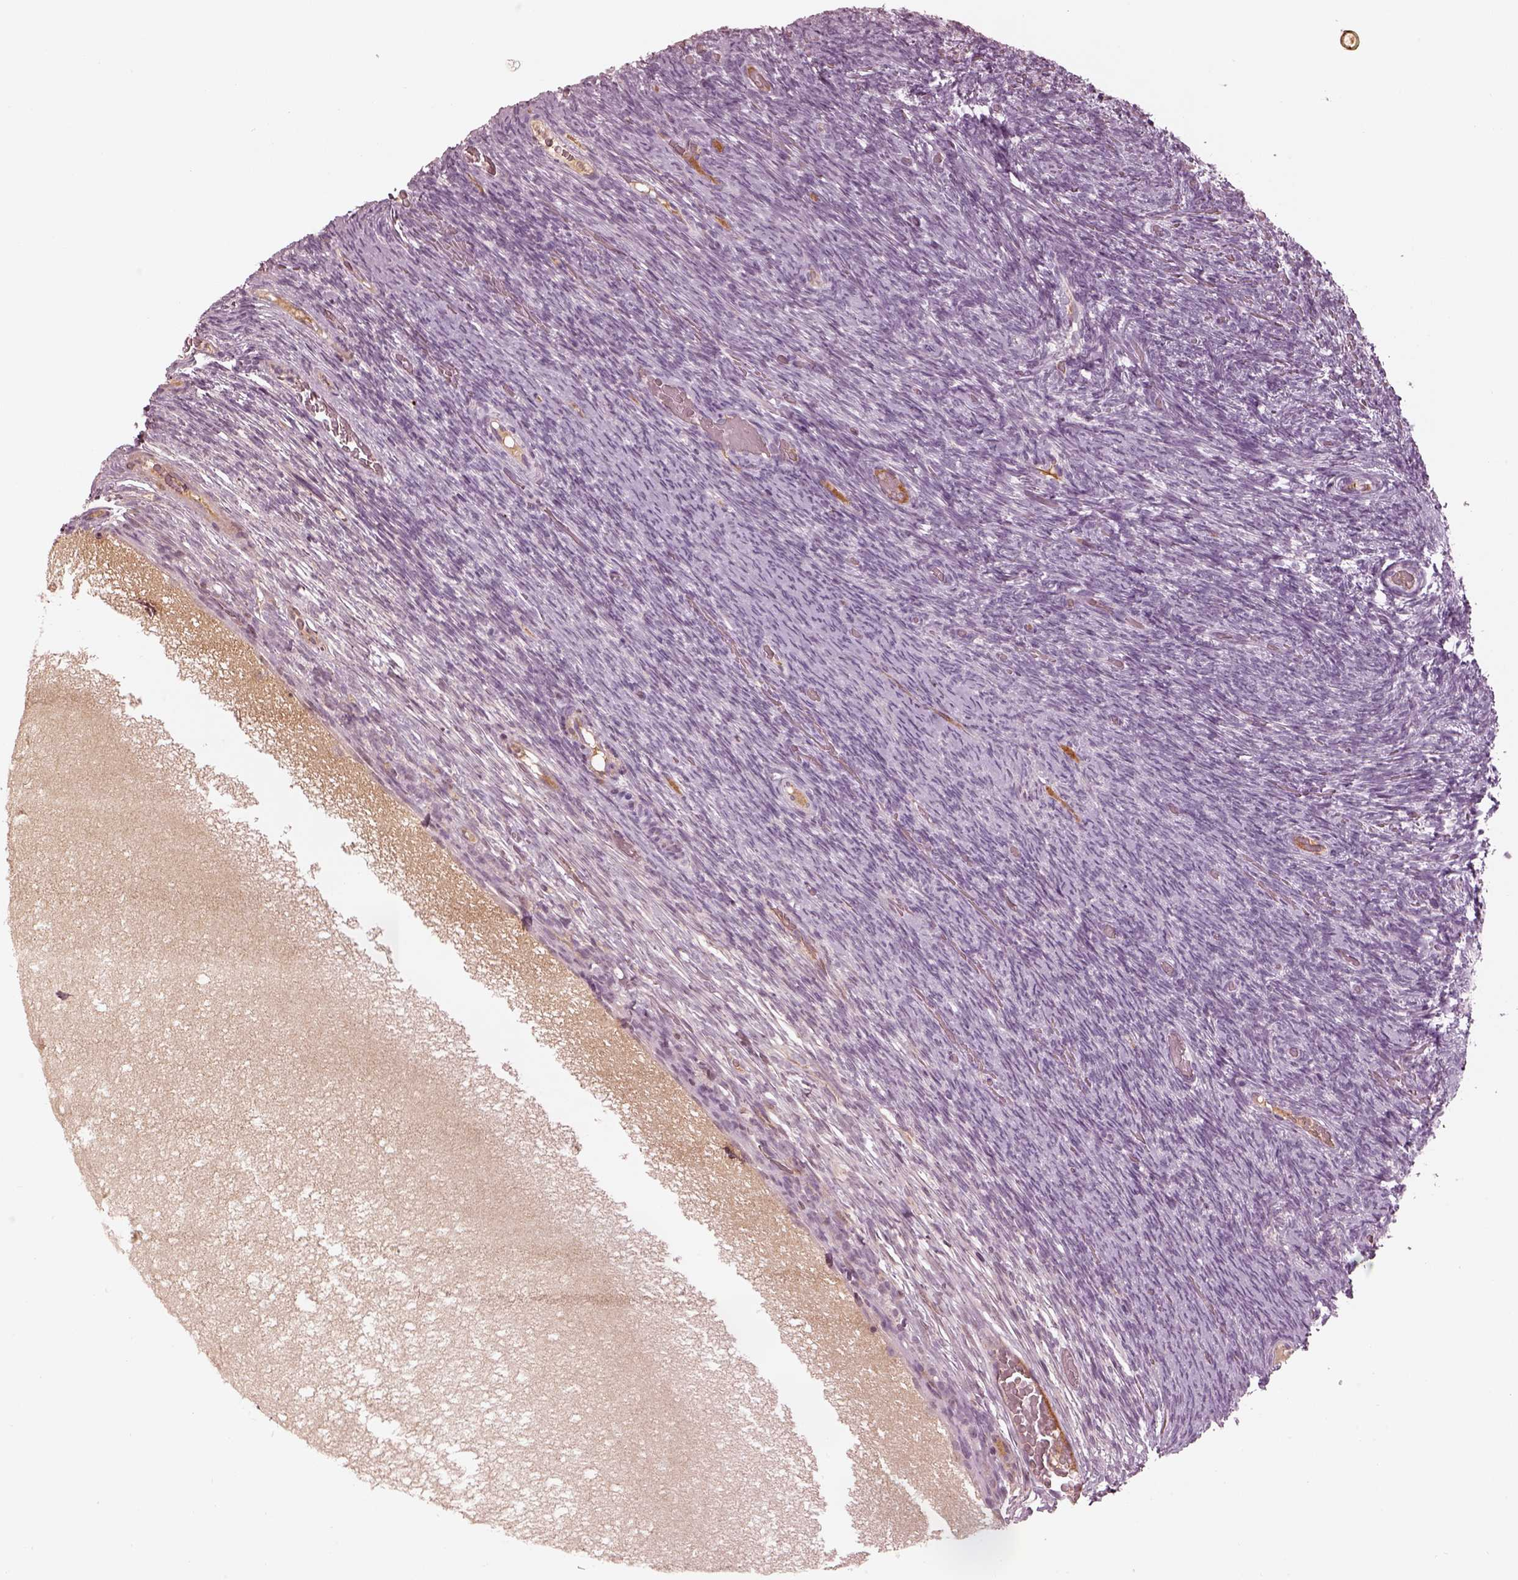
{"staining": {"intensity": "negative", "quantity": "none", "location": "none"}, "tissue": "ovary", "cell_type": "Ovarian stroma cells", "image_type": "normal", "snomed": [{"axis": "morphology", "description": "Normal tissue, NOS"}, {"axis": "topography", "description": "Ovary"}], "caption": "Benign ovary was stained to show a protein in brown. There is no significant staining in ovarian stroma cells.", "gene": "KCNA2", "patient": {"sex": "female", "age": 34}}